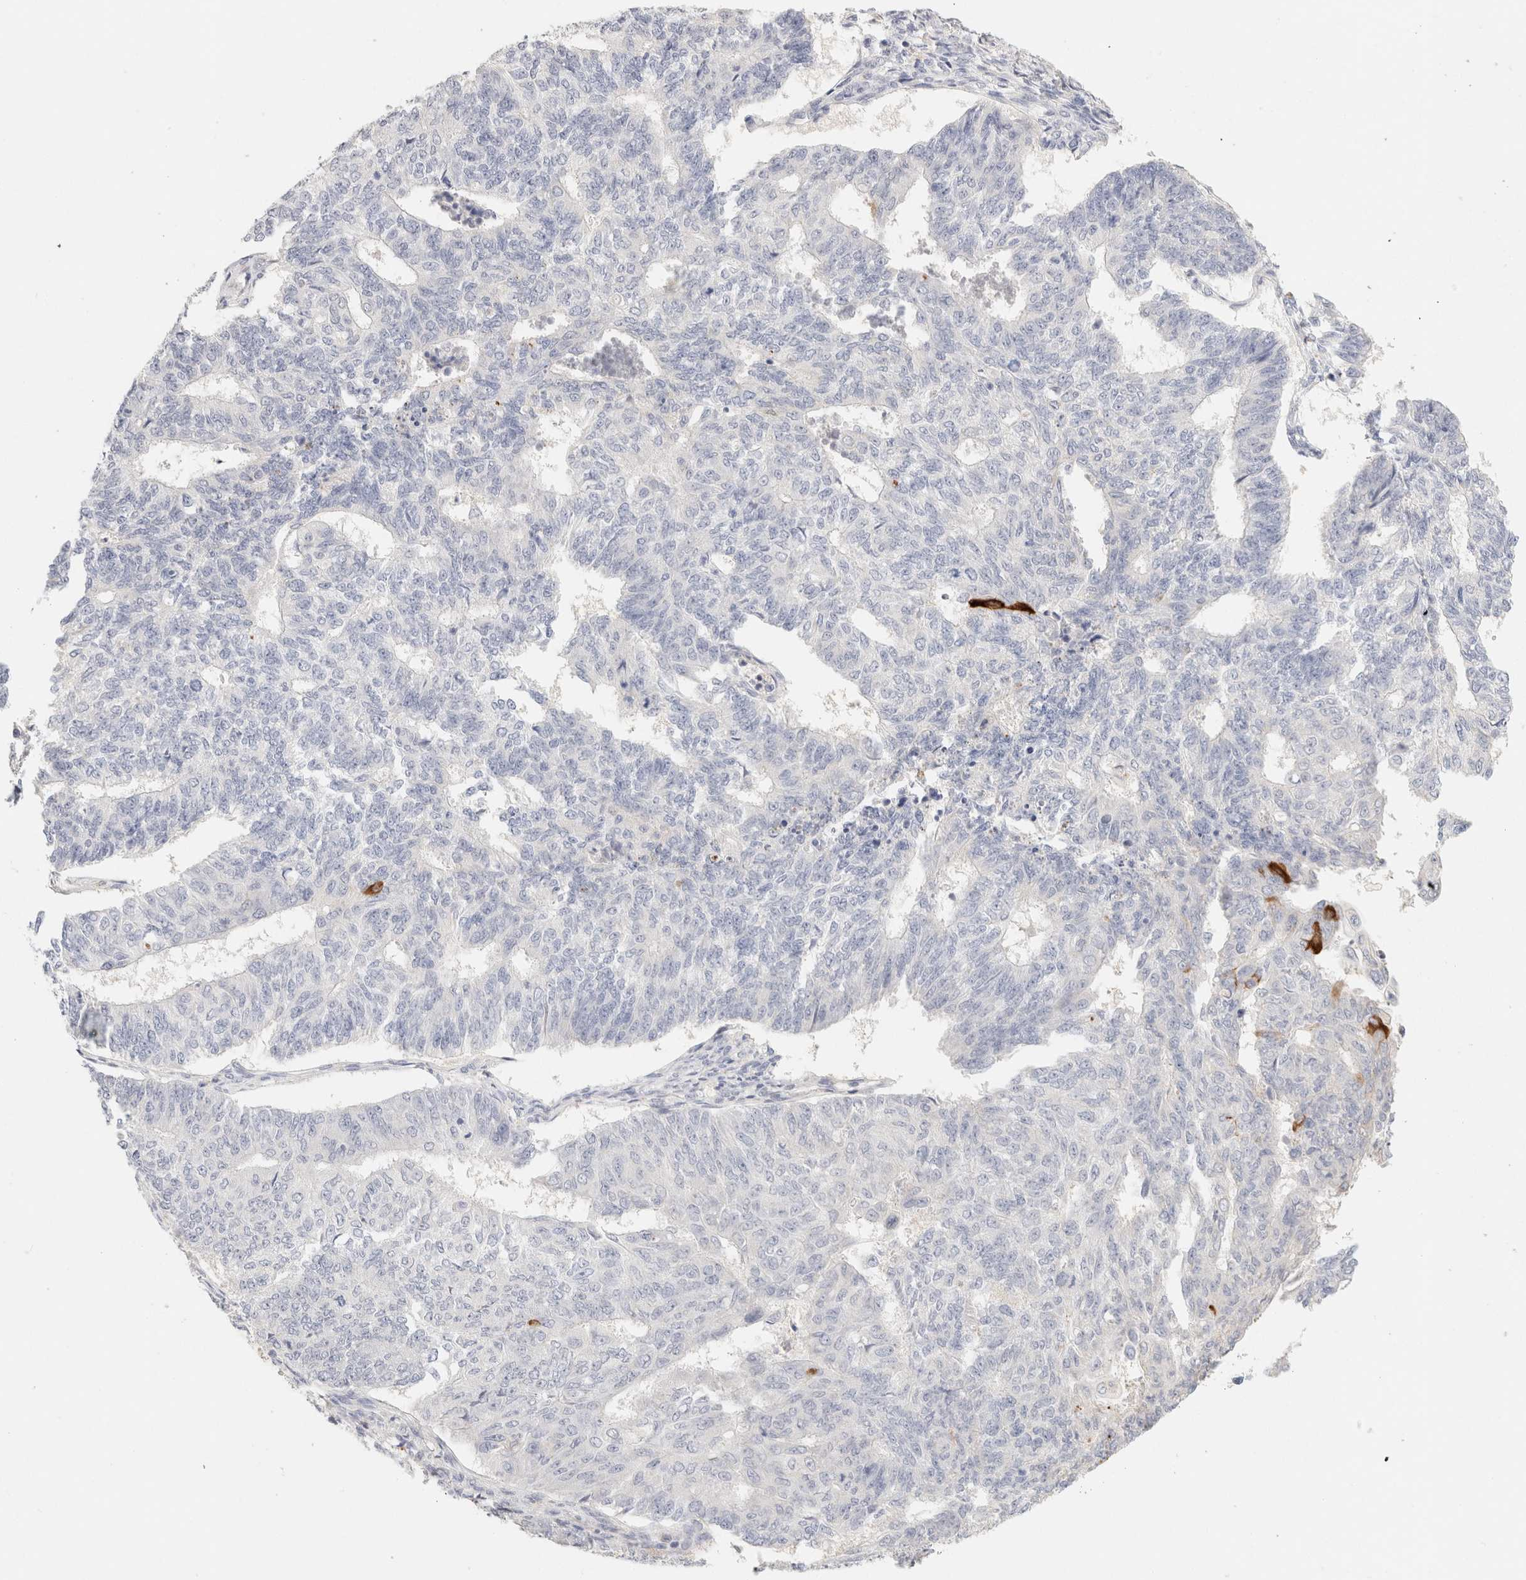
{"staining": {"intensity": "negative", "quantity": "none", "location": "none"}, "tissue": "endometrial cancer", "cell_type": "Tumor cells", "image_type": "cancer", "snomed": [{"axis": "morphology", "description": "Adenocarcinoma, NOS"}, {"axis": "topography", "description": "Endometrium"}], "caption": "Protein analysis of endometrial cancer demonstrates no significant staining in tumor cells. (DAB (3,3'-diaminobenzidine) immunohistochemistry, high magnification).", "gene": "SCGB2A2", "patient": {"sex": "female", "age": 32}}